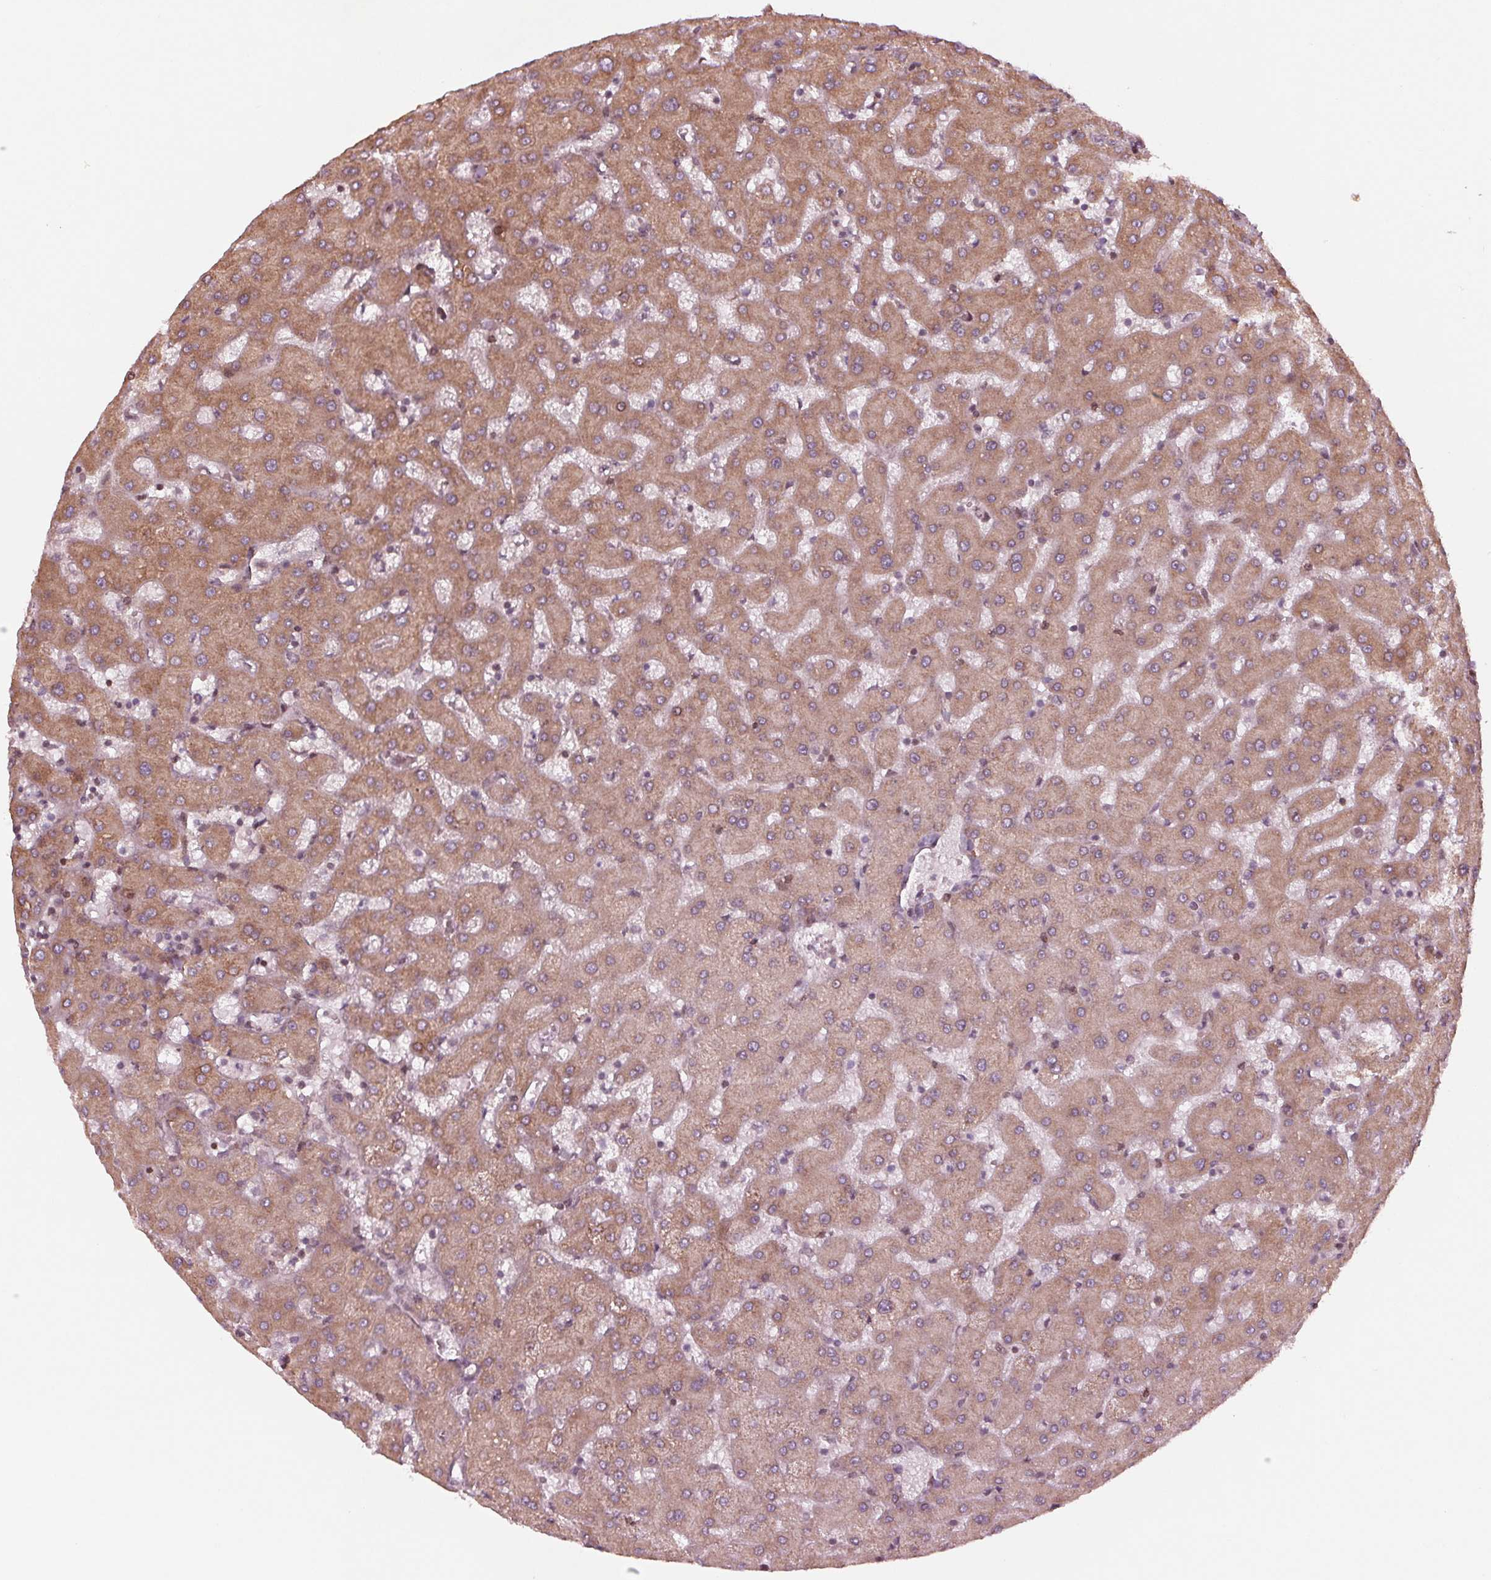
{"staining": {"intensity": "weak", "quantity": "25%-75%", "location": "cytoplasmic/membranous"}, "tissue": "liver", "cell_type": "Cholangiocytes", "image_type": "normal", "snomed": [{"axis": "morphology", "description": "Normal tissue, NOS"}, {"axis": "topography", "description": "Liver"}], "caption": "Cholangiocytes display low levels of weak cytoplasmic/membranous staining in about 25%-75% of cells in unremarkable liver. (DAB = brown stain, brightfield microscopy at high magnification).", "gene": "CMIP", "patient": {"sex": "female", "age": 63}}